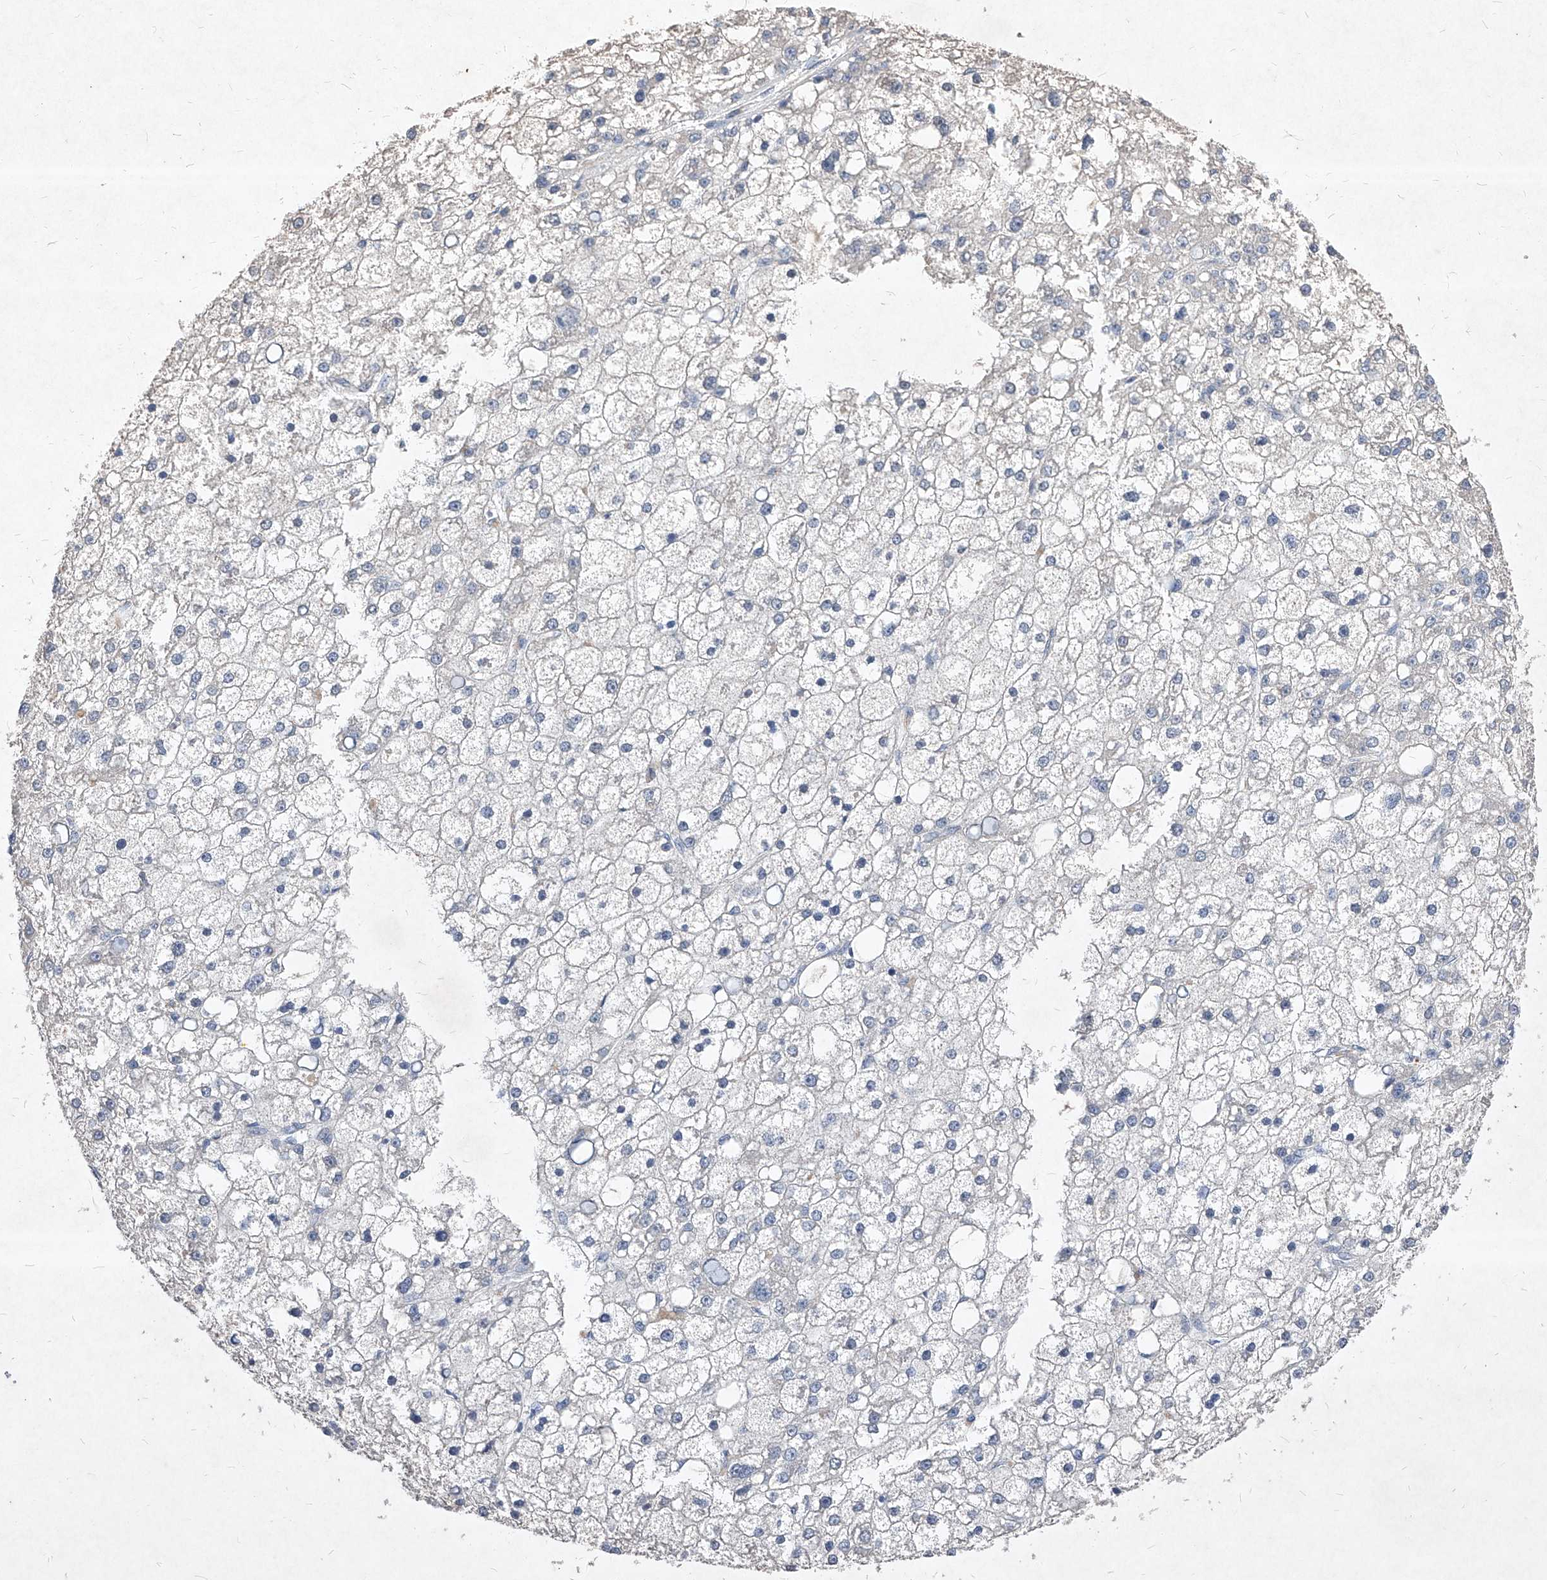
{"staining": {"intensity": "negative", "quantity": "none", "location": "none"}, "tissue": "liver cancer", "cell_type": "Tumor cells", "image_type": "cancer", "snomed": [{"axis": "morphology", "description": "Carcinoma, Hepatocellular, NOS"}, {"axis": "topography", "description": "Liver"}], "caption": "Protein analysis of liver cancer (hepatocellular carcinoma) shows no significant positivity in tumor cells. Brightfield microscopy of immunohistochemistry (IHC) stained with DAB (brown) and hematoxylin (blue), captured at high magnification.", "gene": "SYNGR1", "patient": {"sex": "male", "age": 67}}